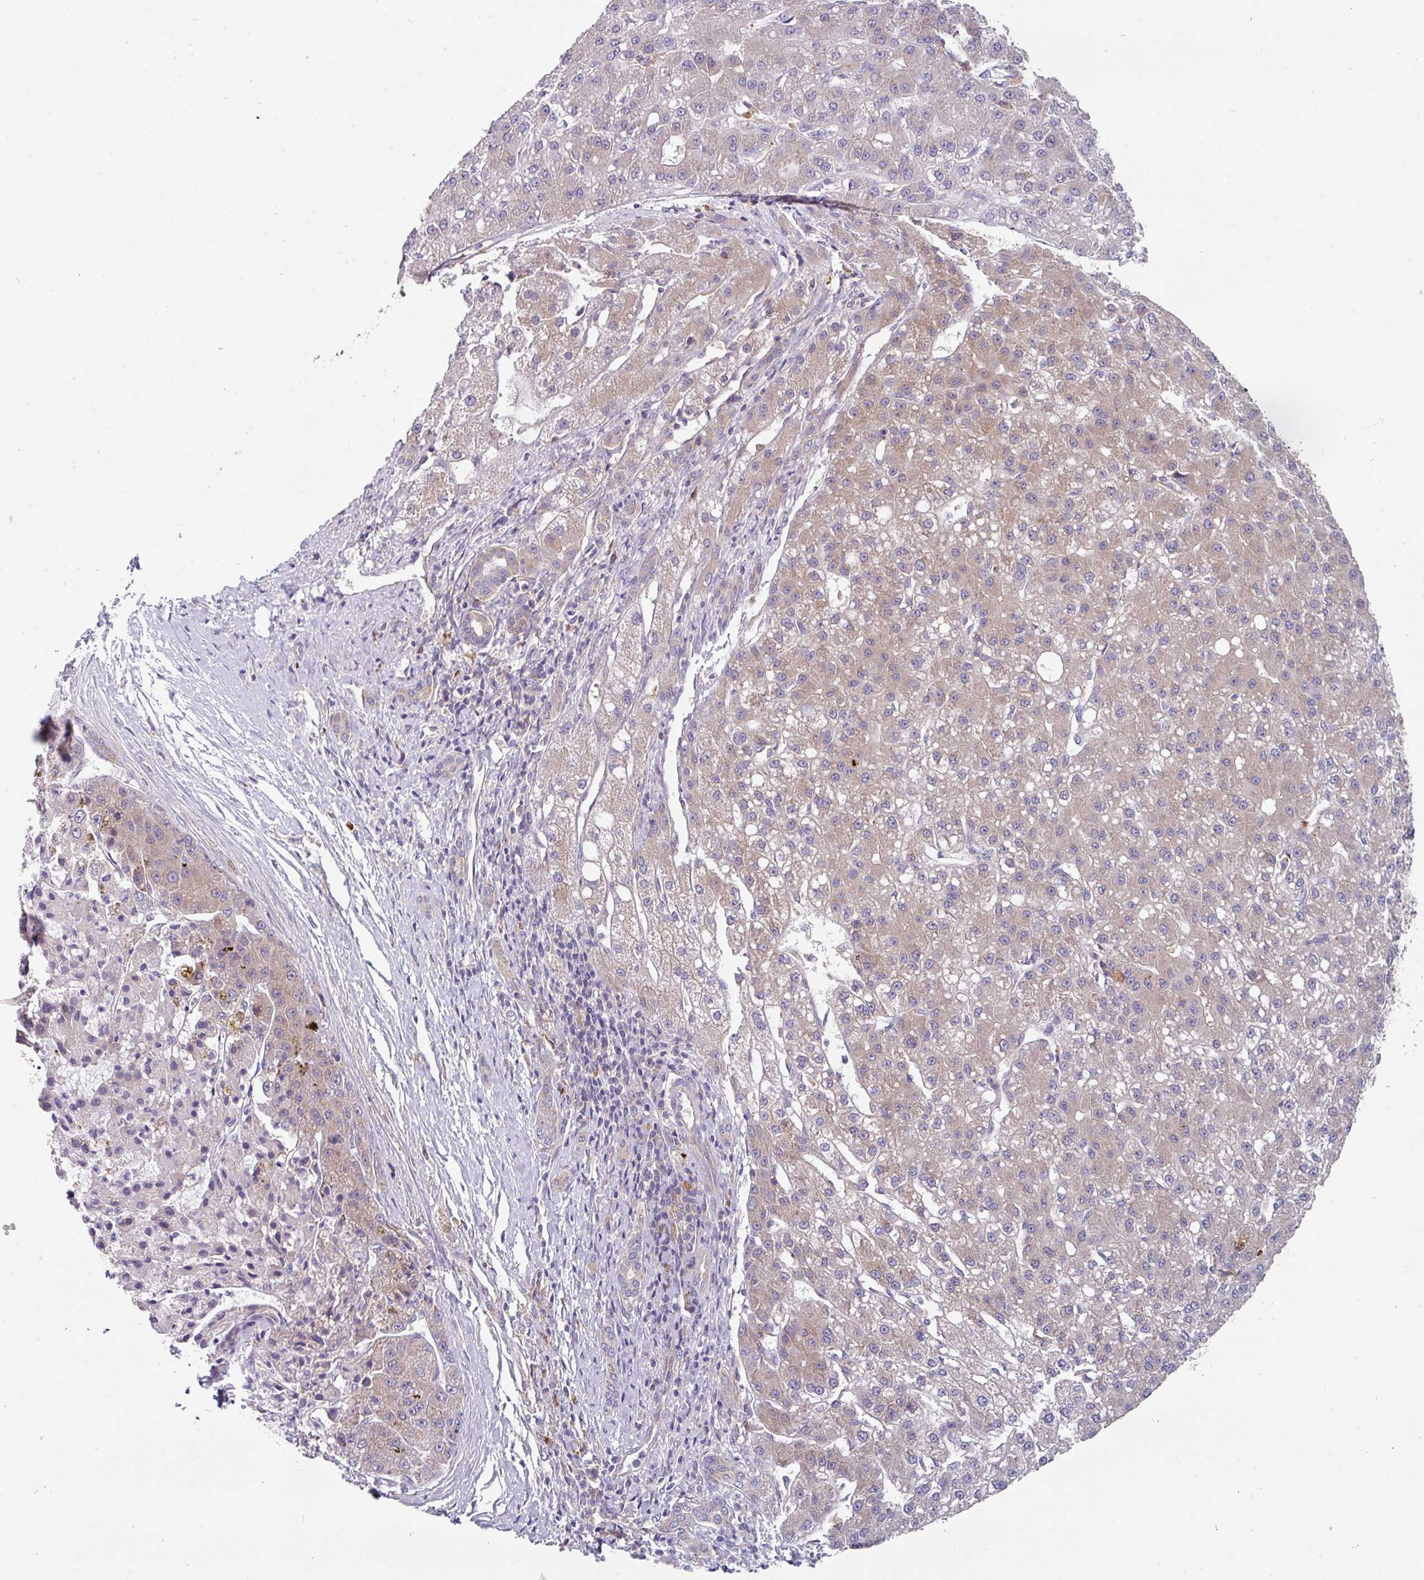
{"staining": {"intensity": "weak", "quantity": "<25%", "location": "cytoplasmic/membranous"}, "tissue": "liver cancer", "cell_type": "Tumor cells", "image_type": "cancer", "snomed": [{"axis": "morphology", "description": "Carcinoma, Hepatocellular, NOS"}, {"axis": "topography", "description": "Liver"}], "caption": "Immunohistochemical staining of liver cancer displays no significant positivity in tumor cells. Brightfield microscopy of immunohistochemistry stained with DAB (brown) and hematoxylin (blue), captured at high magnification.", "gene": "EIF4B", "patient": {"sex": "male", "age": 67}}